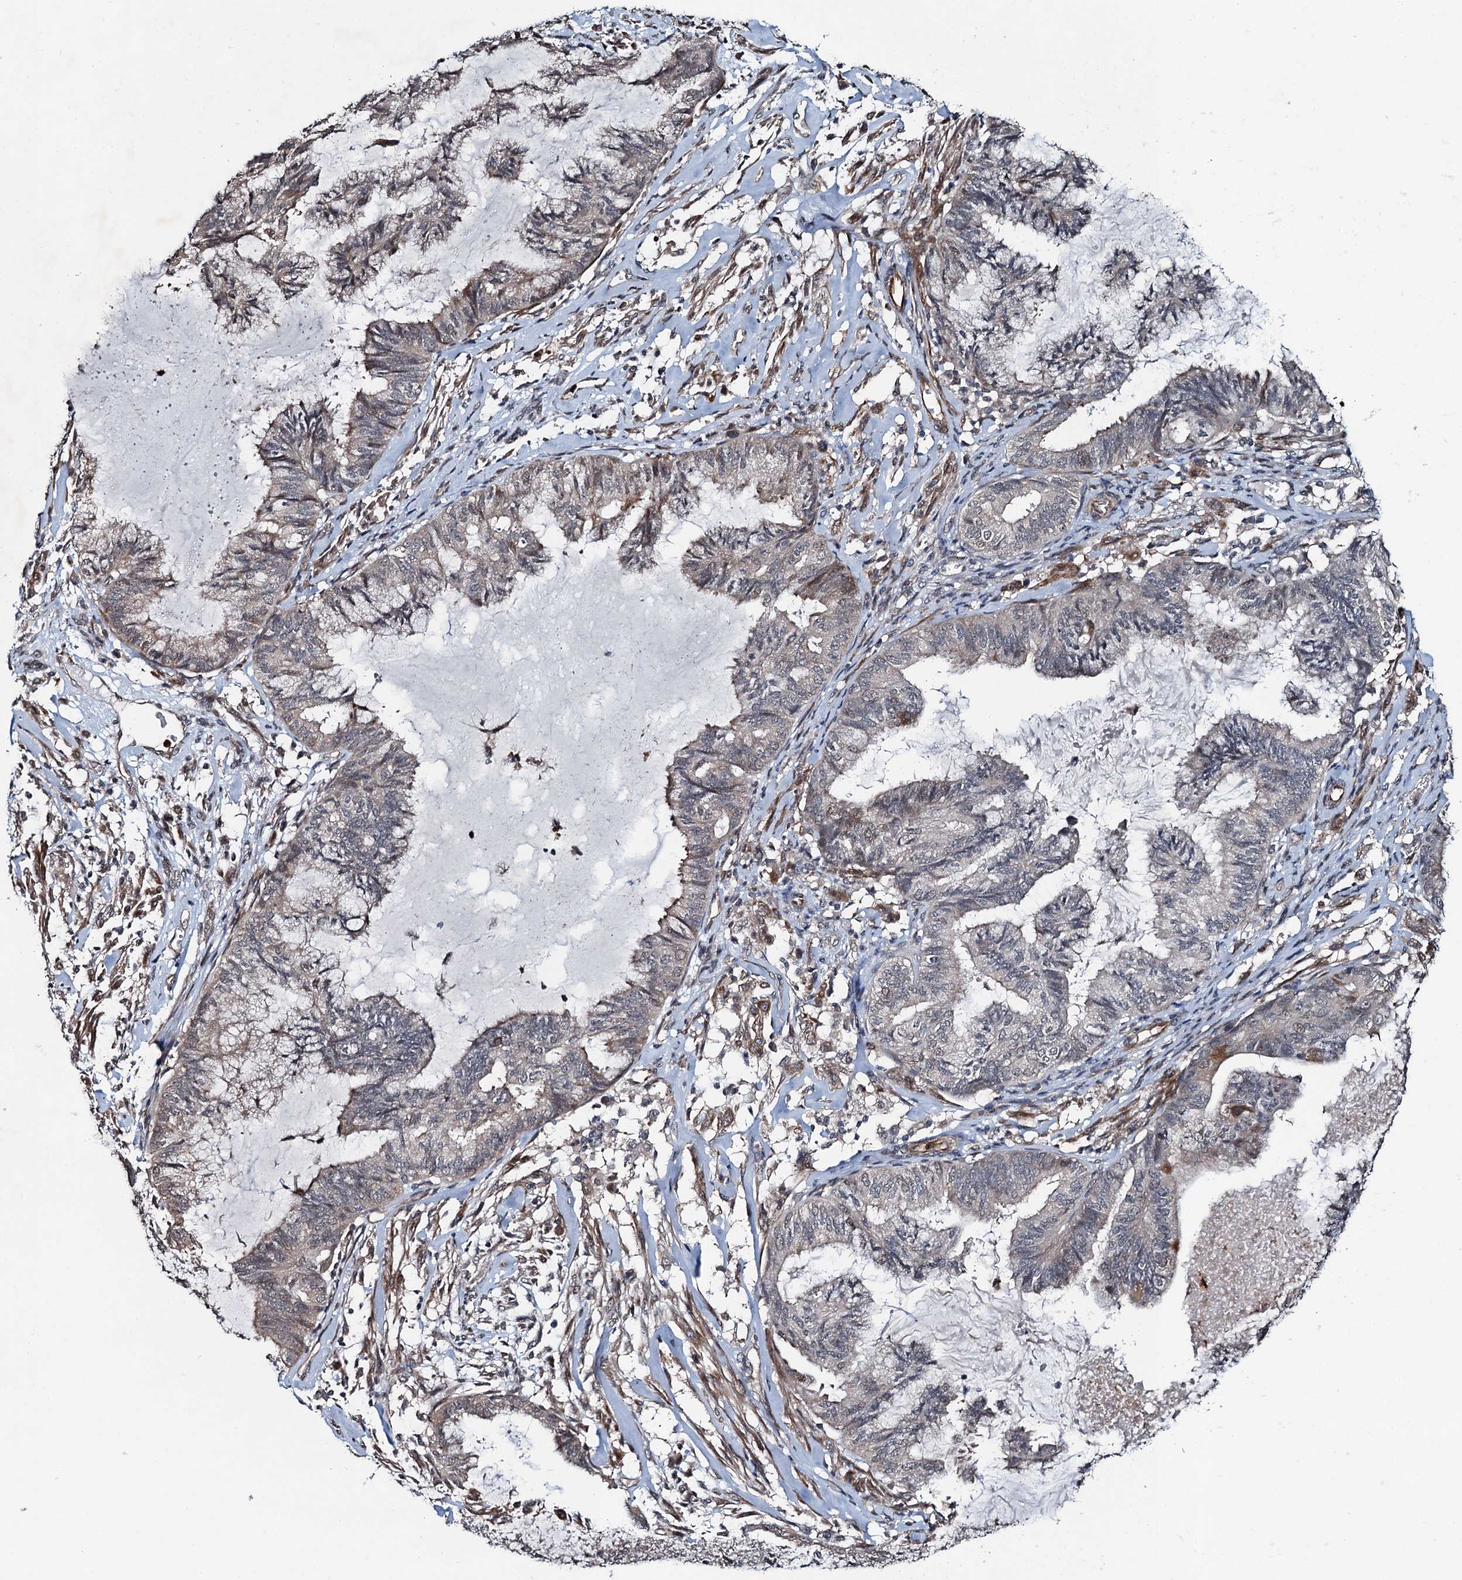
{"staining": {"intensity": "weak", "quantity": "<25%", "location": "cytoplasmic/membranous"}, "tissue": "endometrial cancer", "cell_type": "Tumor cells", "image_type": "cancer", "snomed": [{"axis": "morphology", "description": "Adenocarcinoma, NOS"}, {"axis": "topography", "description": "Endometrium"}], "caption": "High power microscopy image of an immunohistochemistry (IHC) photomicrograph of endometrial adenocarcinoma, revealing no significant expression in tumor cells.", "gene": "WHAMM", "patient": {"sex": "female", "age": 86}}